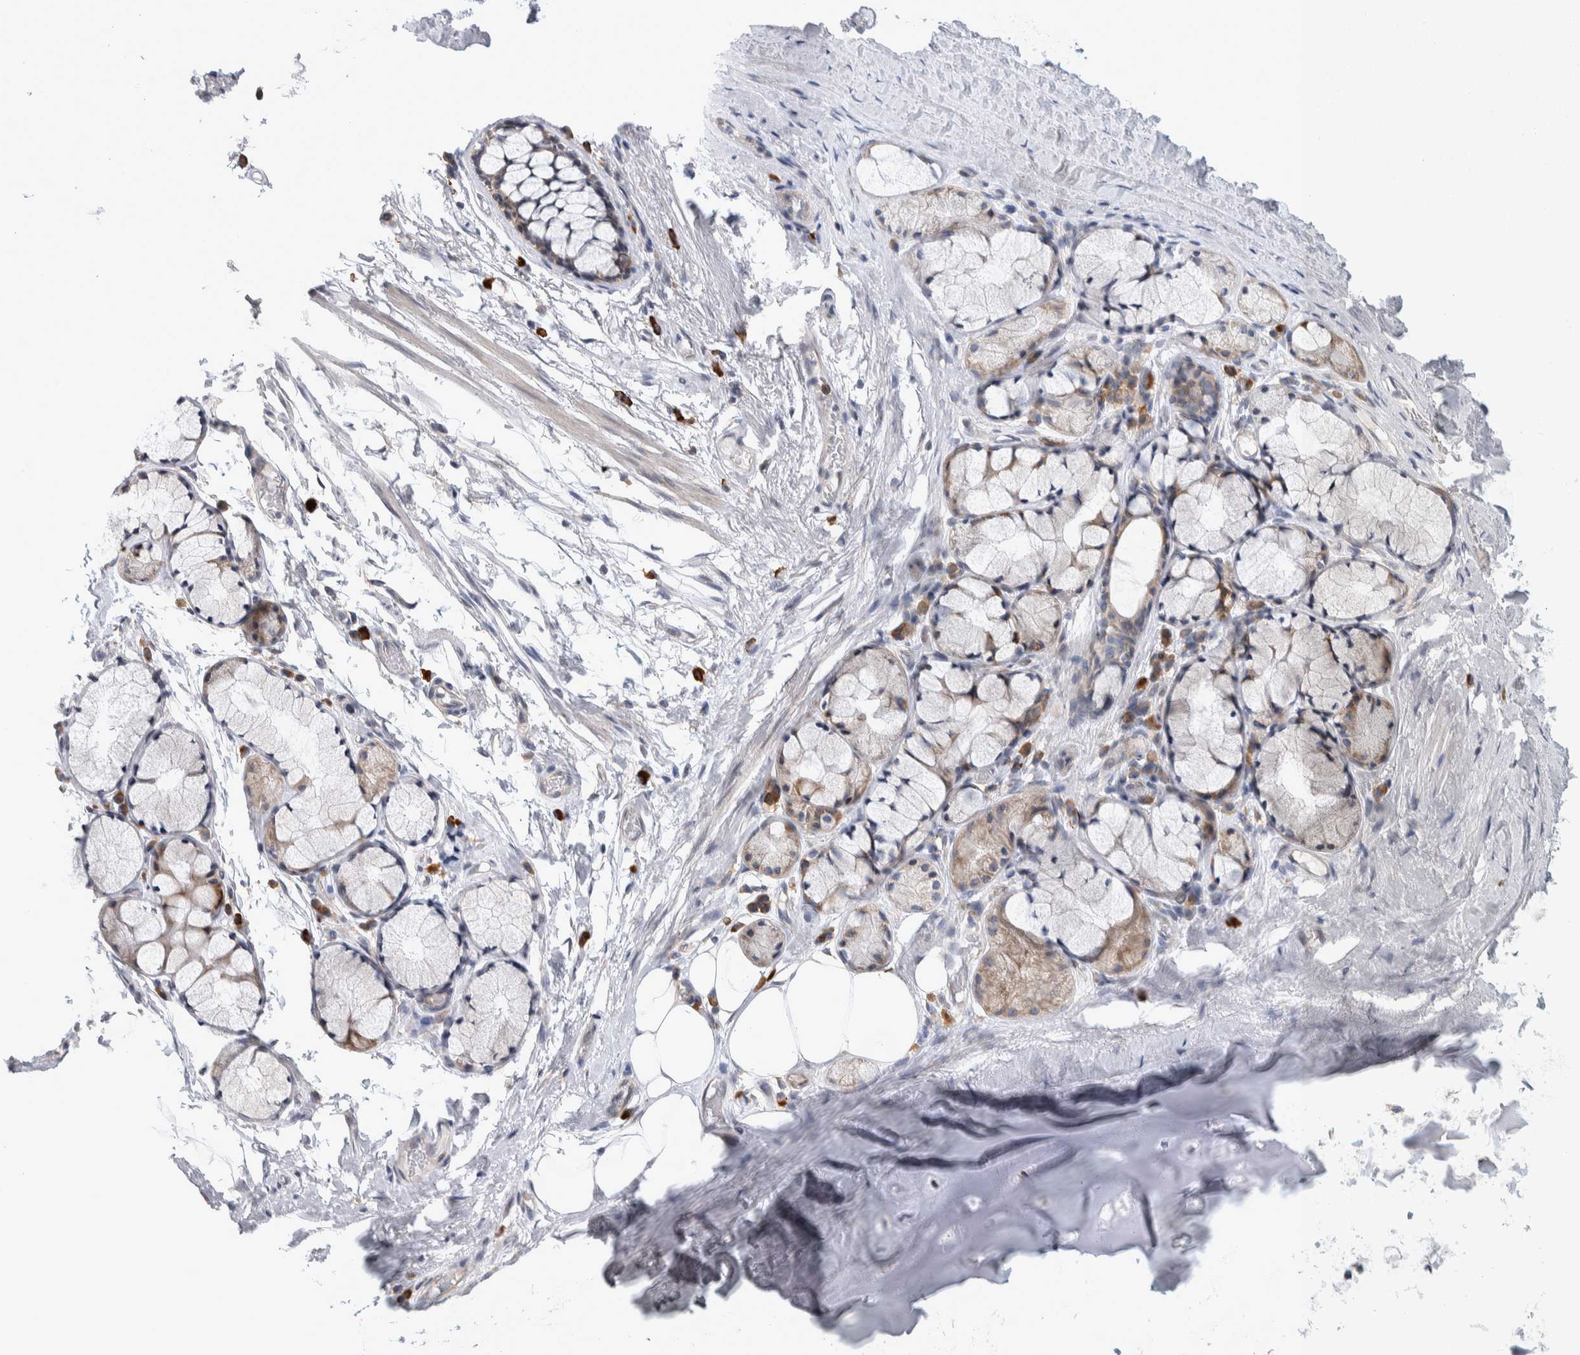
{"staining": {"intensity": "weak", "quantity": "25%-75%", "location": "cytoplasmic/membranous"}, "tissue": "adipose tissue", "cell_type": "Adipocytes", "image_type": "normal", "snomed": [{"axis": "morphology", "description": "Normal tissue, NOS"}, {"axis": "topography", "description": "Cartilage tissue"}, {"axis": "topography", "description": "Bronchus"}], "caption": "Weak cytoplasmic/membranous protein positivity is present in approximately 25%-75% of adipocytes in adipose tissue.", "gene": "IBTK", "patient": {"sex": "female", "age": 73}}